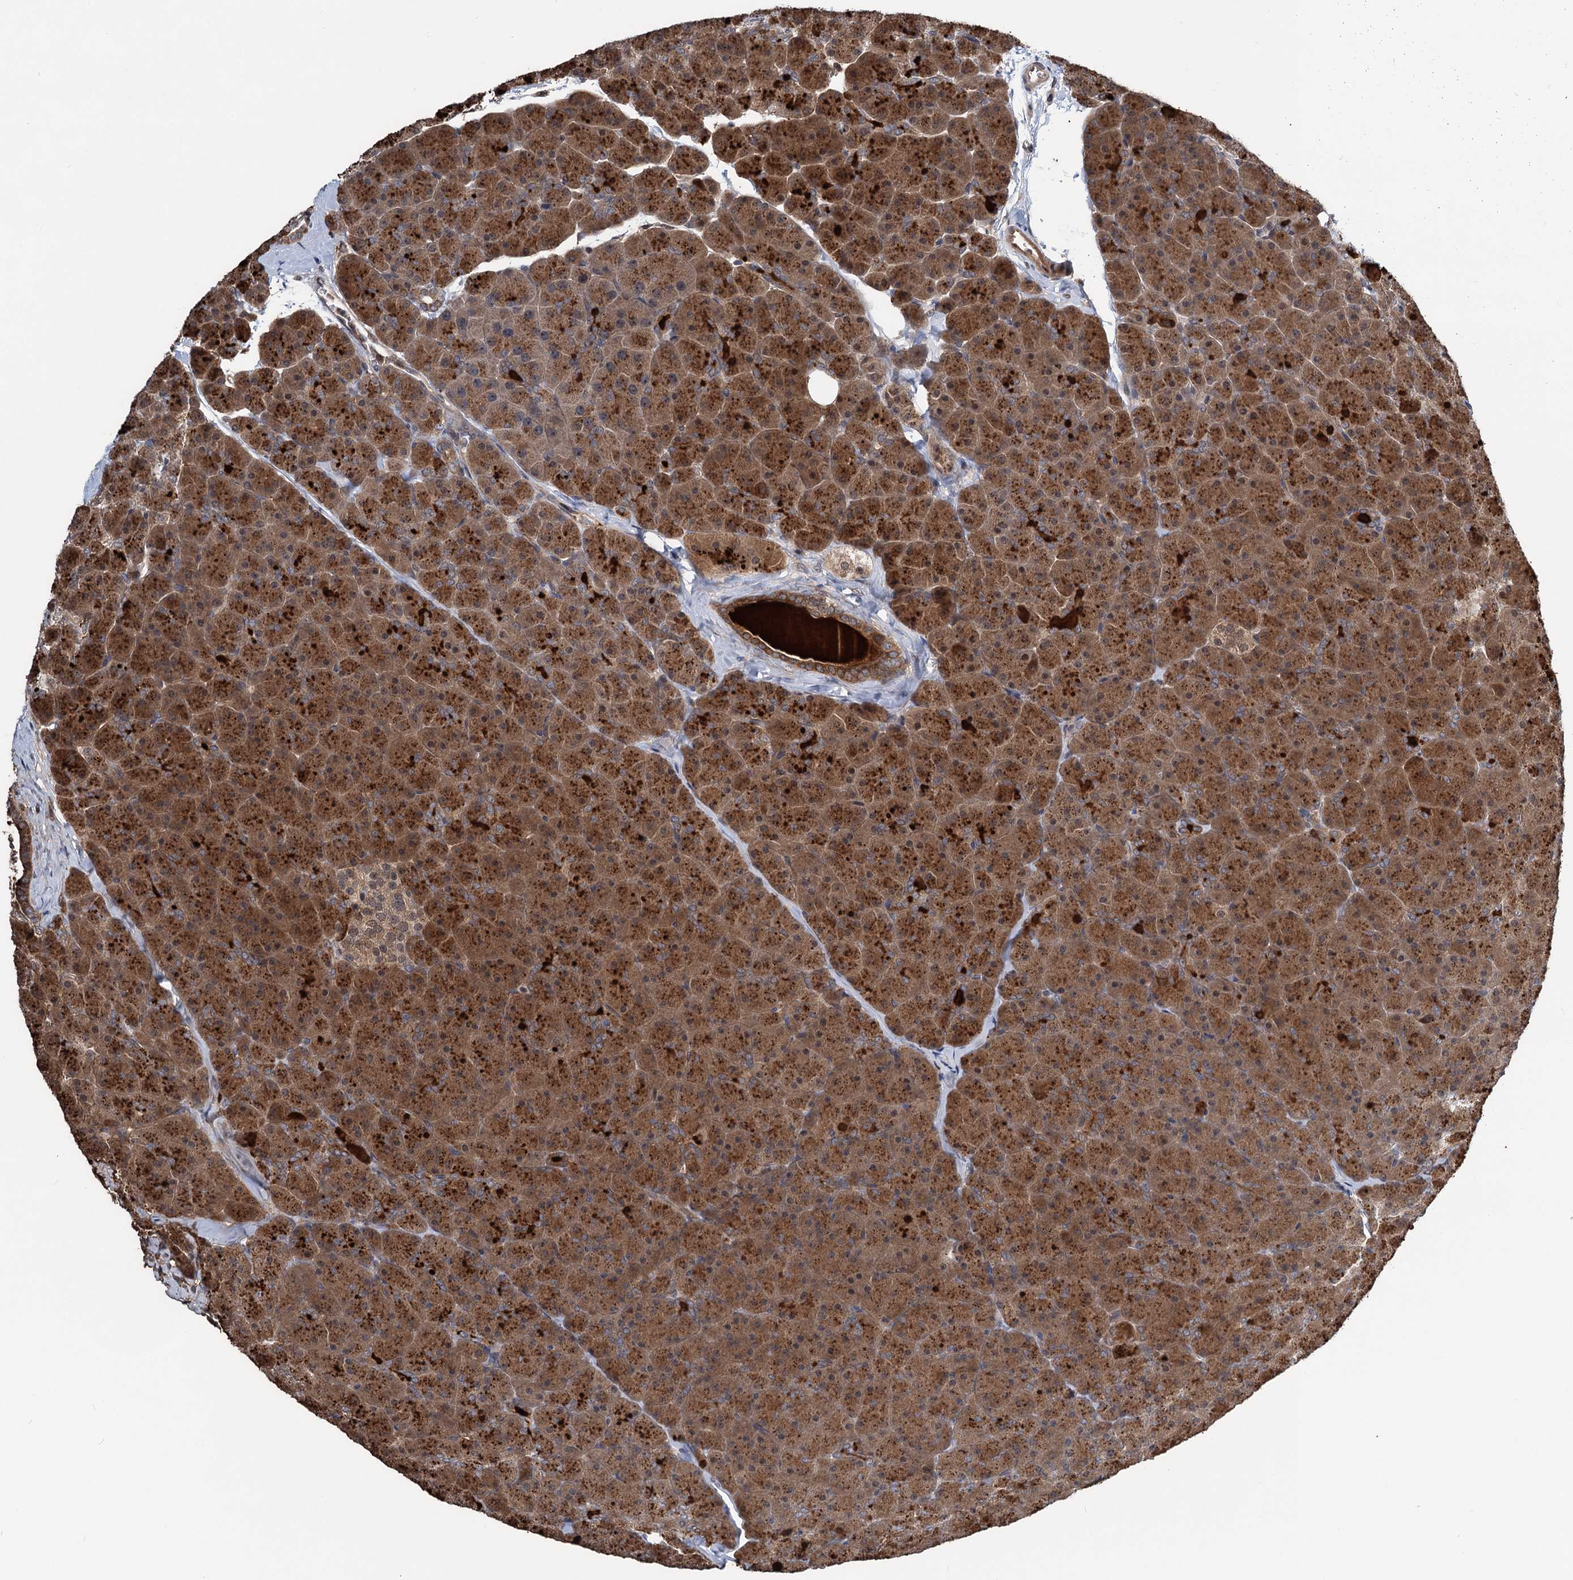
{"staining": {"intensity": "strong", "quantity": ">75%", "location": "cytoplasmic/membranous"}, "tissue": "pancreas", "cell_type": "Exocrine glandular cells", "image_type": "normal", "snomed": [{"axis": "morphology", "description": "Normal tissue, NOS"}, {"axis": "topography", "description": "Pancreas"}], "caption": "Immunohistochemistry micrograph of benign pancreas stained for a protein (brown), which shows high levels of strong cytoplasmic/membranous positivity in about >75% of exocrine glandular cells.", "gene": "GPBP1", "patient": {"sex": "male", "age": 36}}